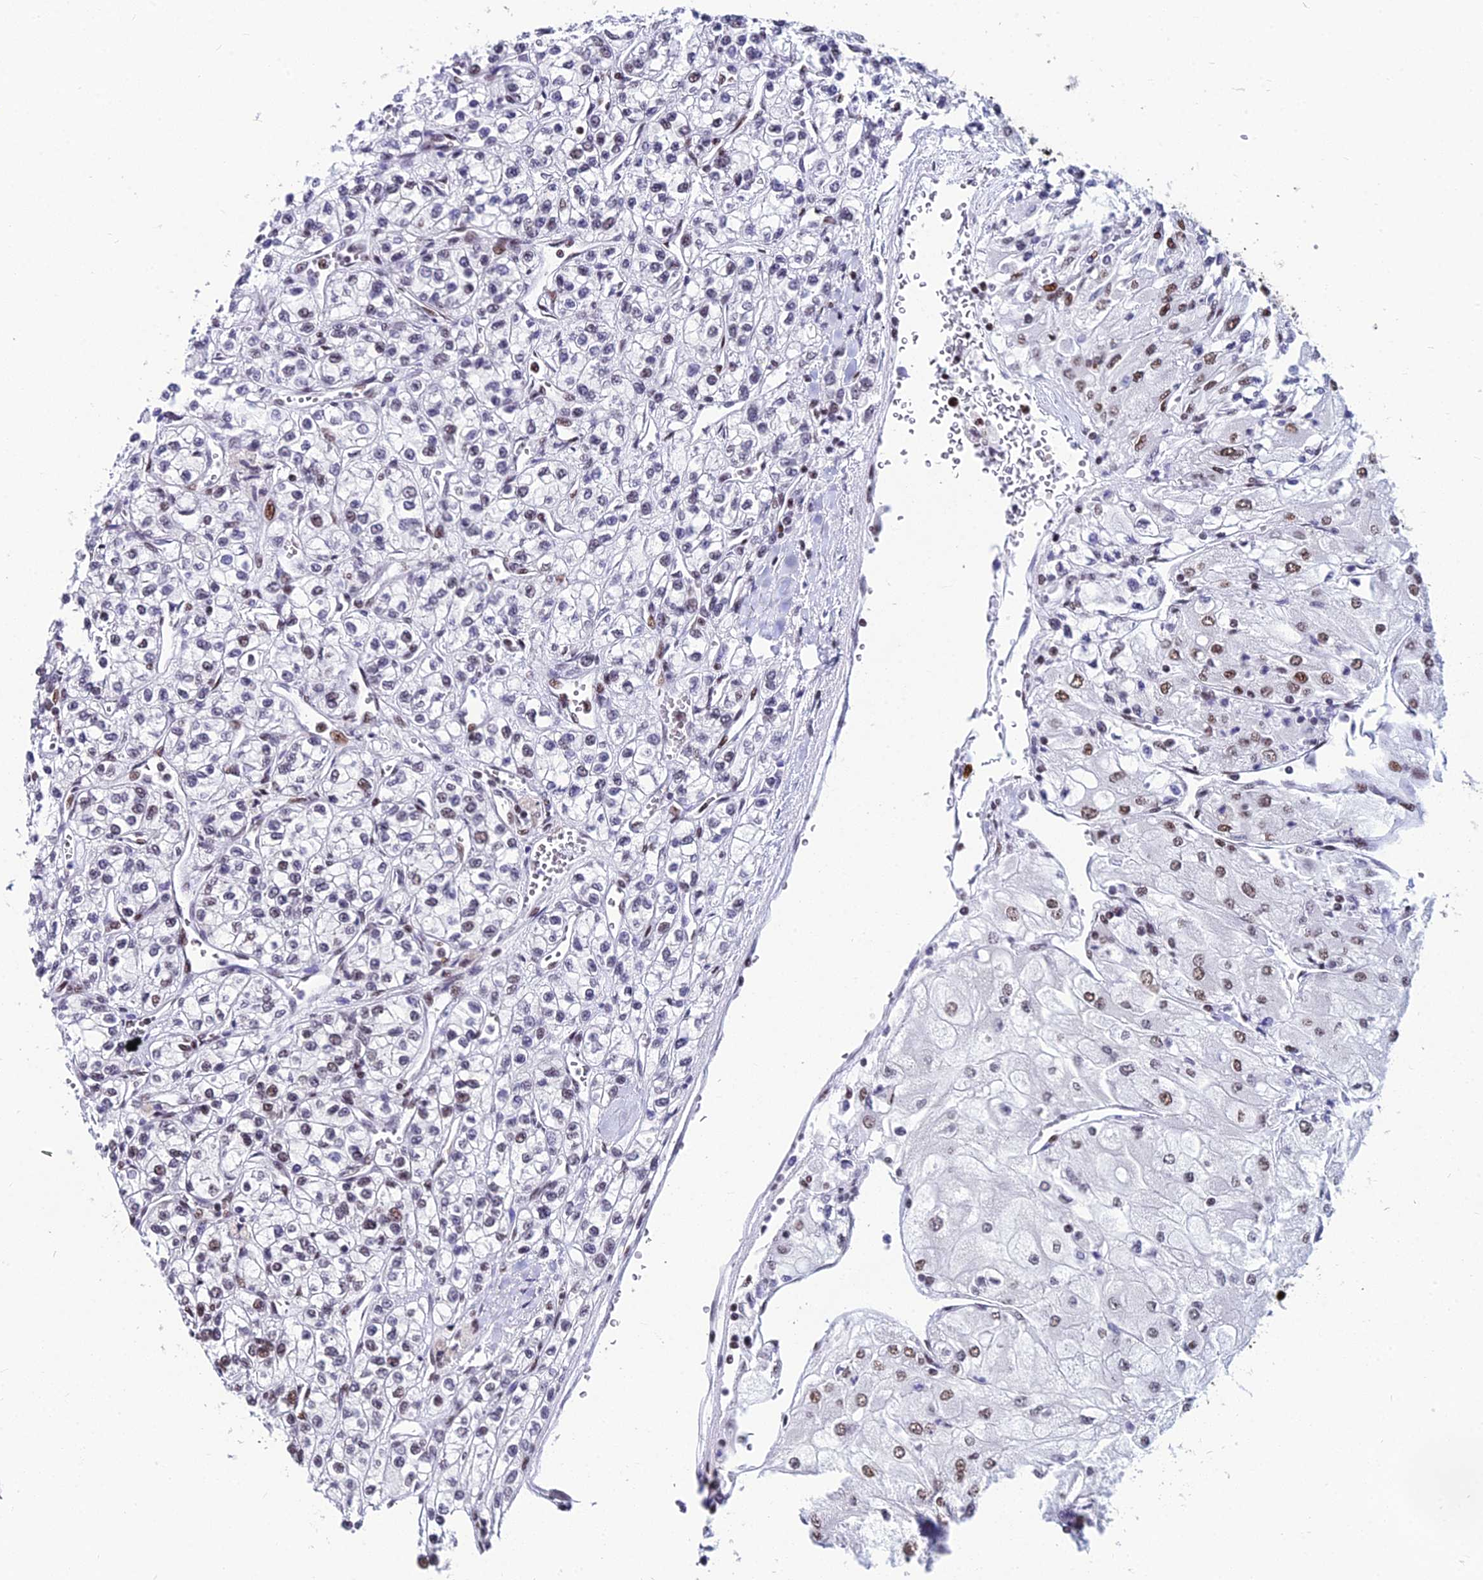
{"staining": {"intensity": "moderate", "quantity": "25%-75%", "location": "nuclear"}, "tissue": "renal cancer", "cell_type": "Tumor cells", "image_type": "cancer", "snomed": [{"axis": "morphology", "description": "Adenocarcinoma, NOS"}, {"axis": "topography", "description": "Kidney"}], "caption": "Protein expression analysis of human adenocarcinoma (renal) reveals moderate nuclear staining in about 25%-75% of tumor cells.", "gene": "HNRNPH1", "patient": {"sex": "male", "age": 80}}